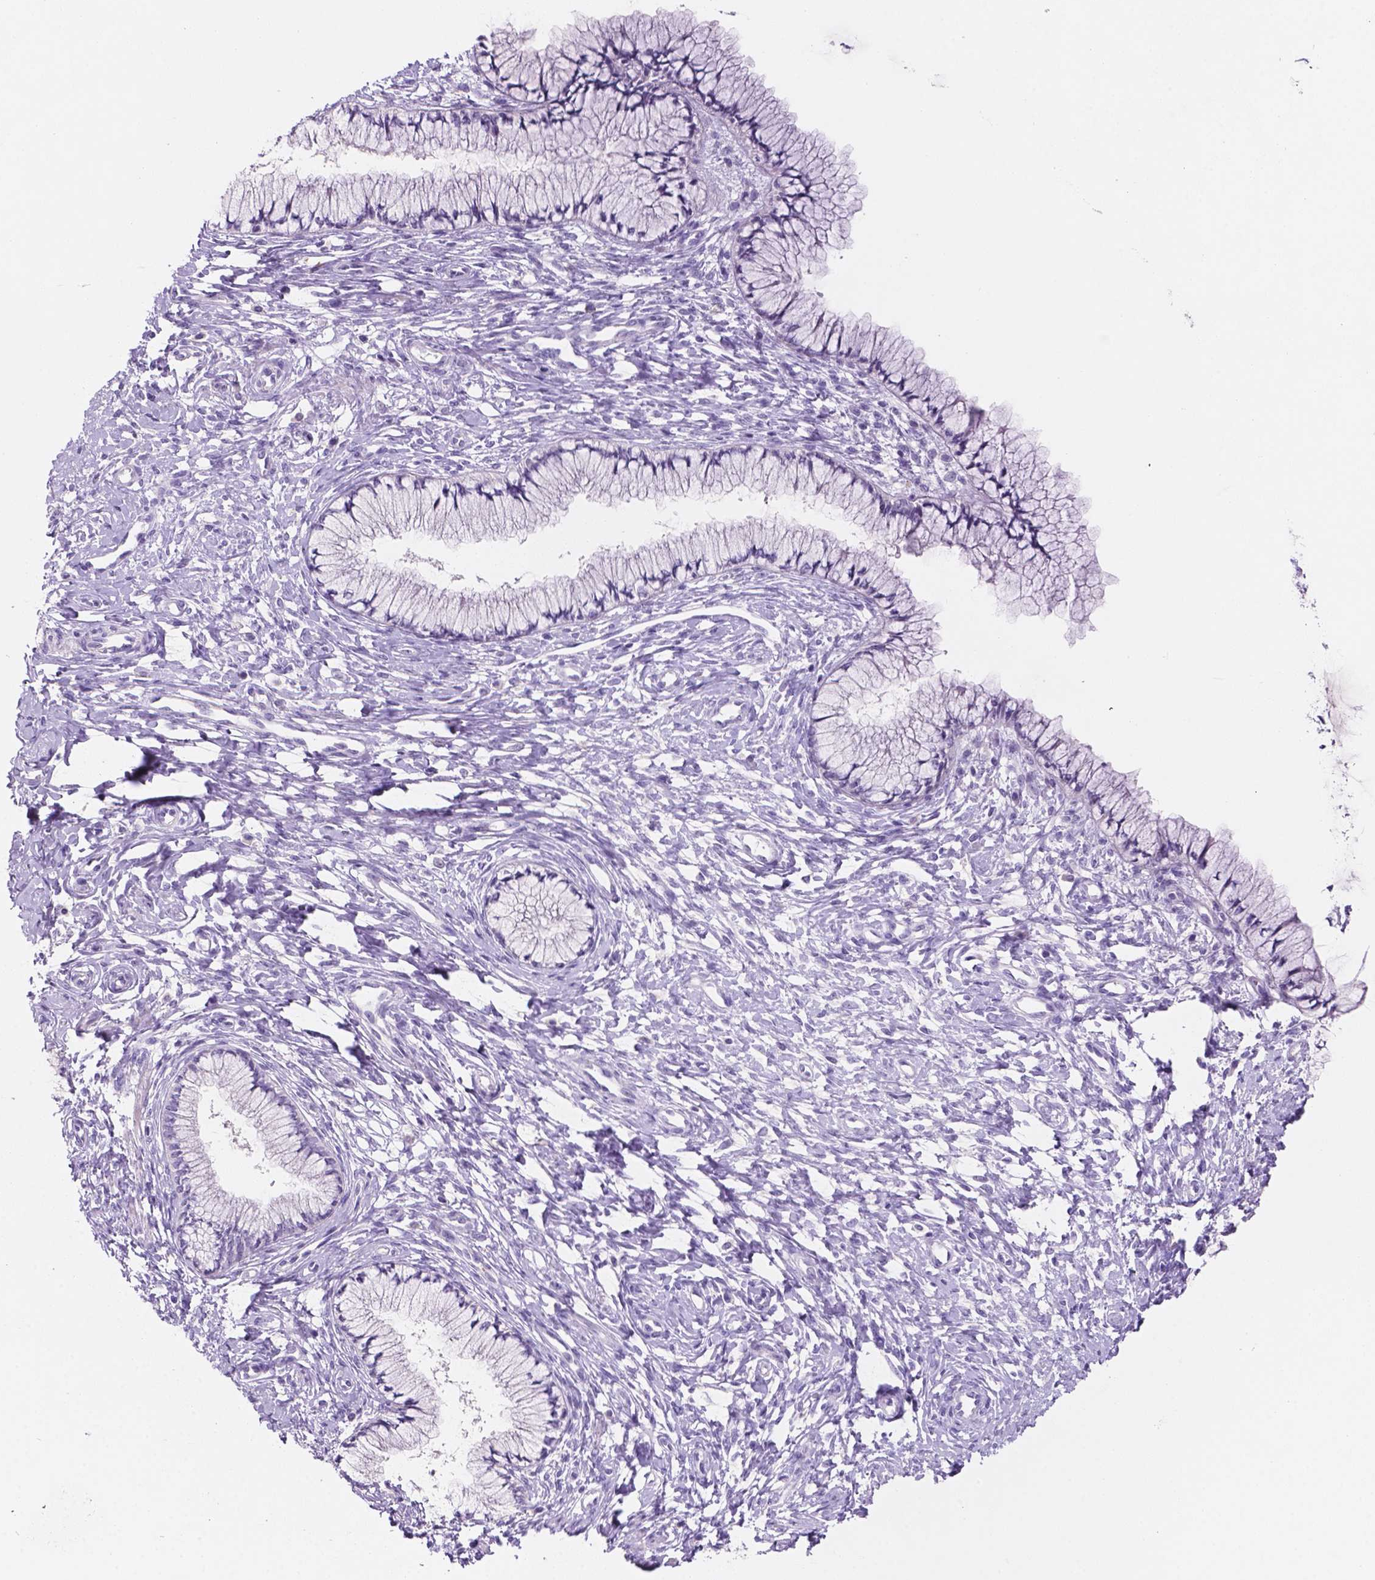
{"staining": {"intensity": "negative", "quantity": "none", "location": "none"}, "tissue": "cervix", "cell_type": "Glandular cells", "image_type": "normal", "snomed": [{"axis": "morphology", "description": "Normal tissue, NOS"}, {"axis": "topography", "description": "Cervix"}], "caption": "IHC image of normal cervix: cervix stained with DAB exhibits no significant protein positivity in glandular cells.", "gene": "EBLN2", "patient": {"sex": "female", "age": 37}}